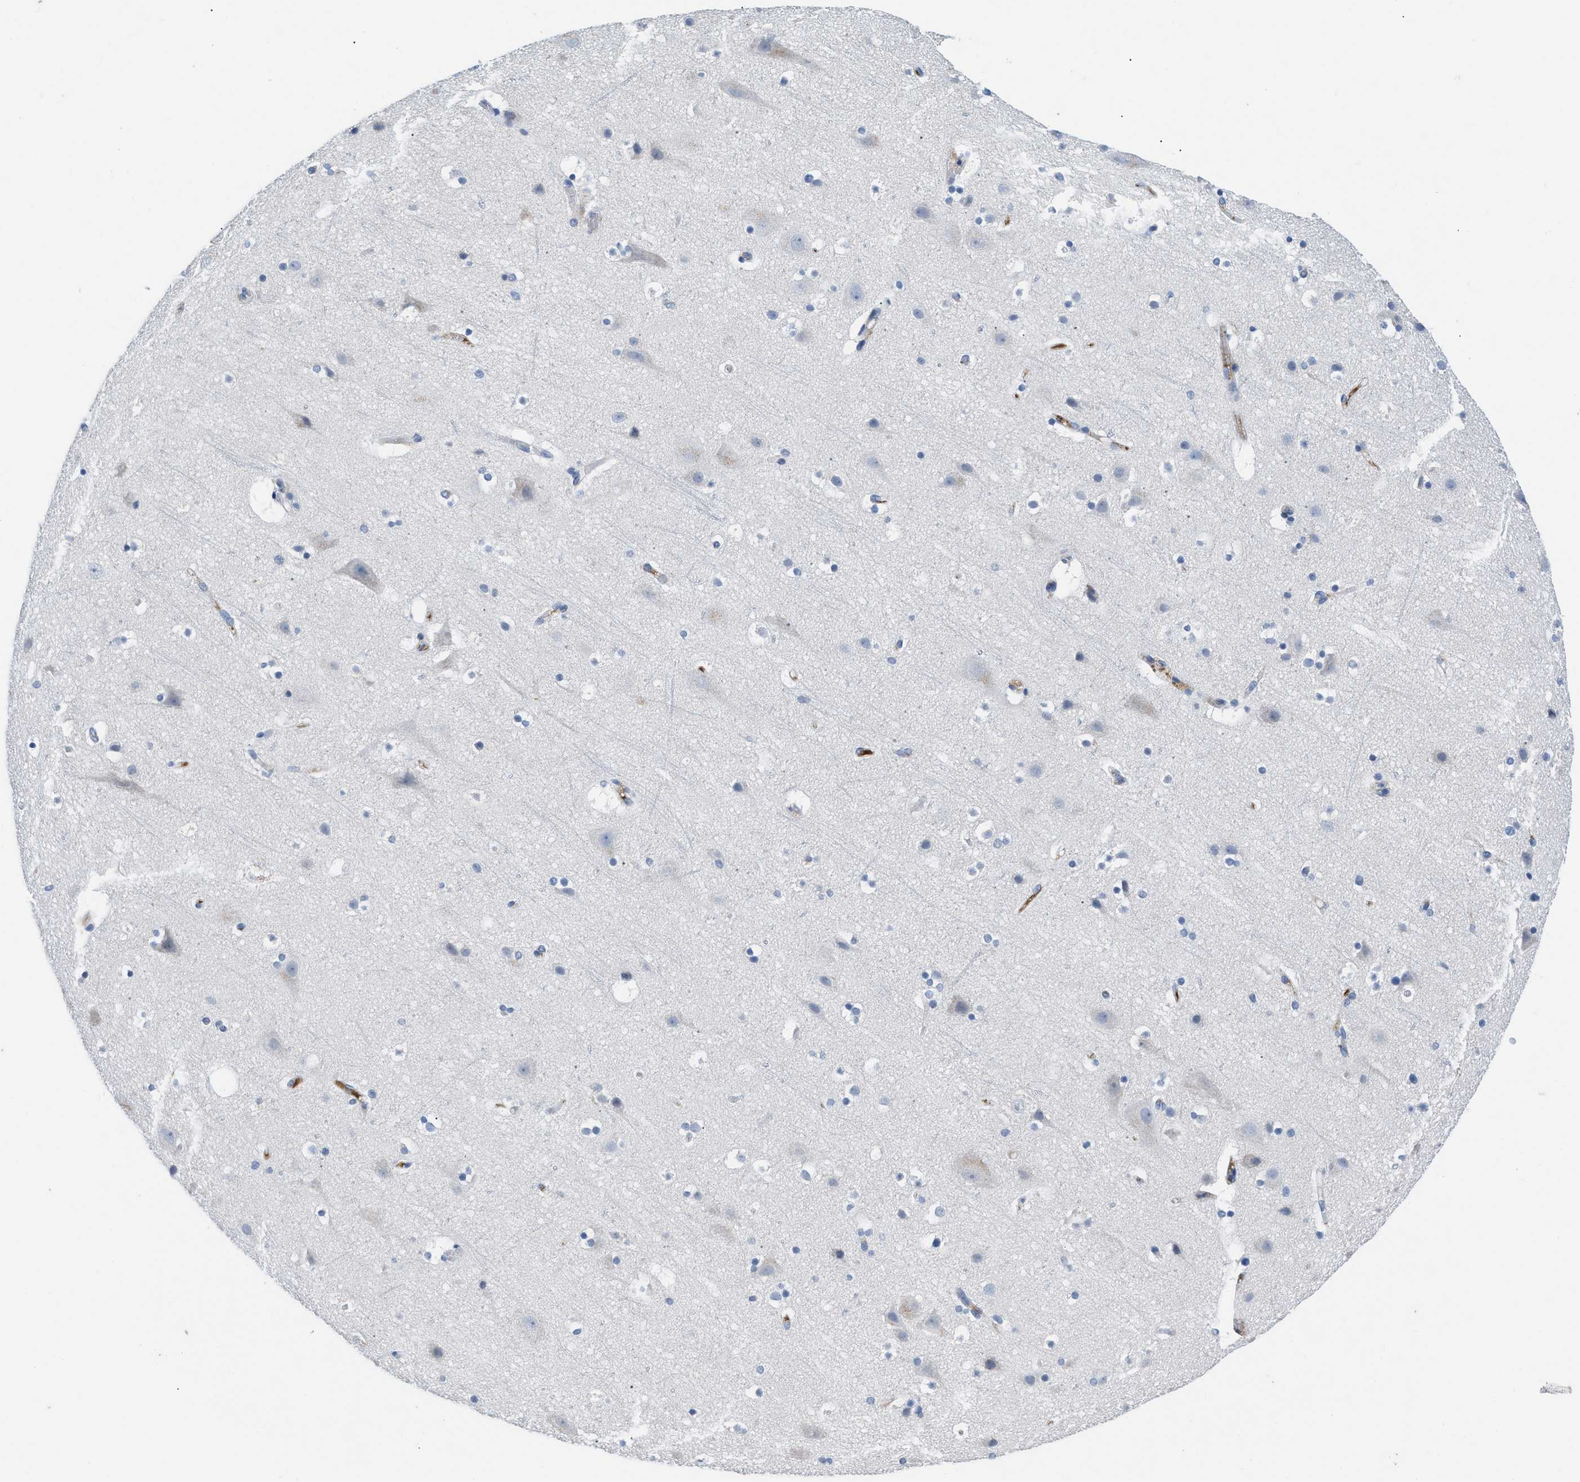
{"staining": {"intensity": "negative", "quantity": "none", "location": "none"}, "tissue": "cerebral cortex", "cell_type": "Endothelial cells", "image_type": "normal", "snomed": [{"axis": "morphology", "description": "Normal tissue, NOS"}, {"axis": "topography", "description": "Cerebral cortex"}], "caption": "This histopathology image is of benign cerebral cortex stained with IHC to label a protein in brown with the nuclei are counter-stained blue. There is no positivity in endothelial cells. (Immunohistochemistry (ihc), brightfield microscopy, high magnification).", "gene": "HPX", "patient": {"sex": "male", "age": 45}}